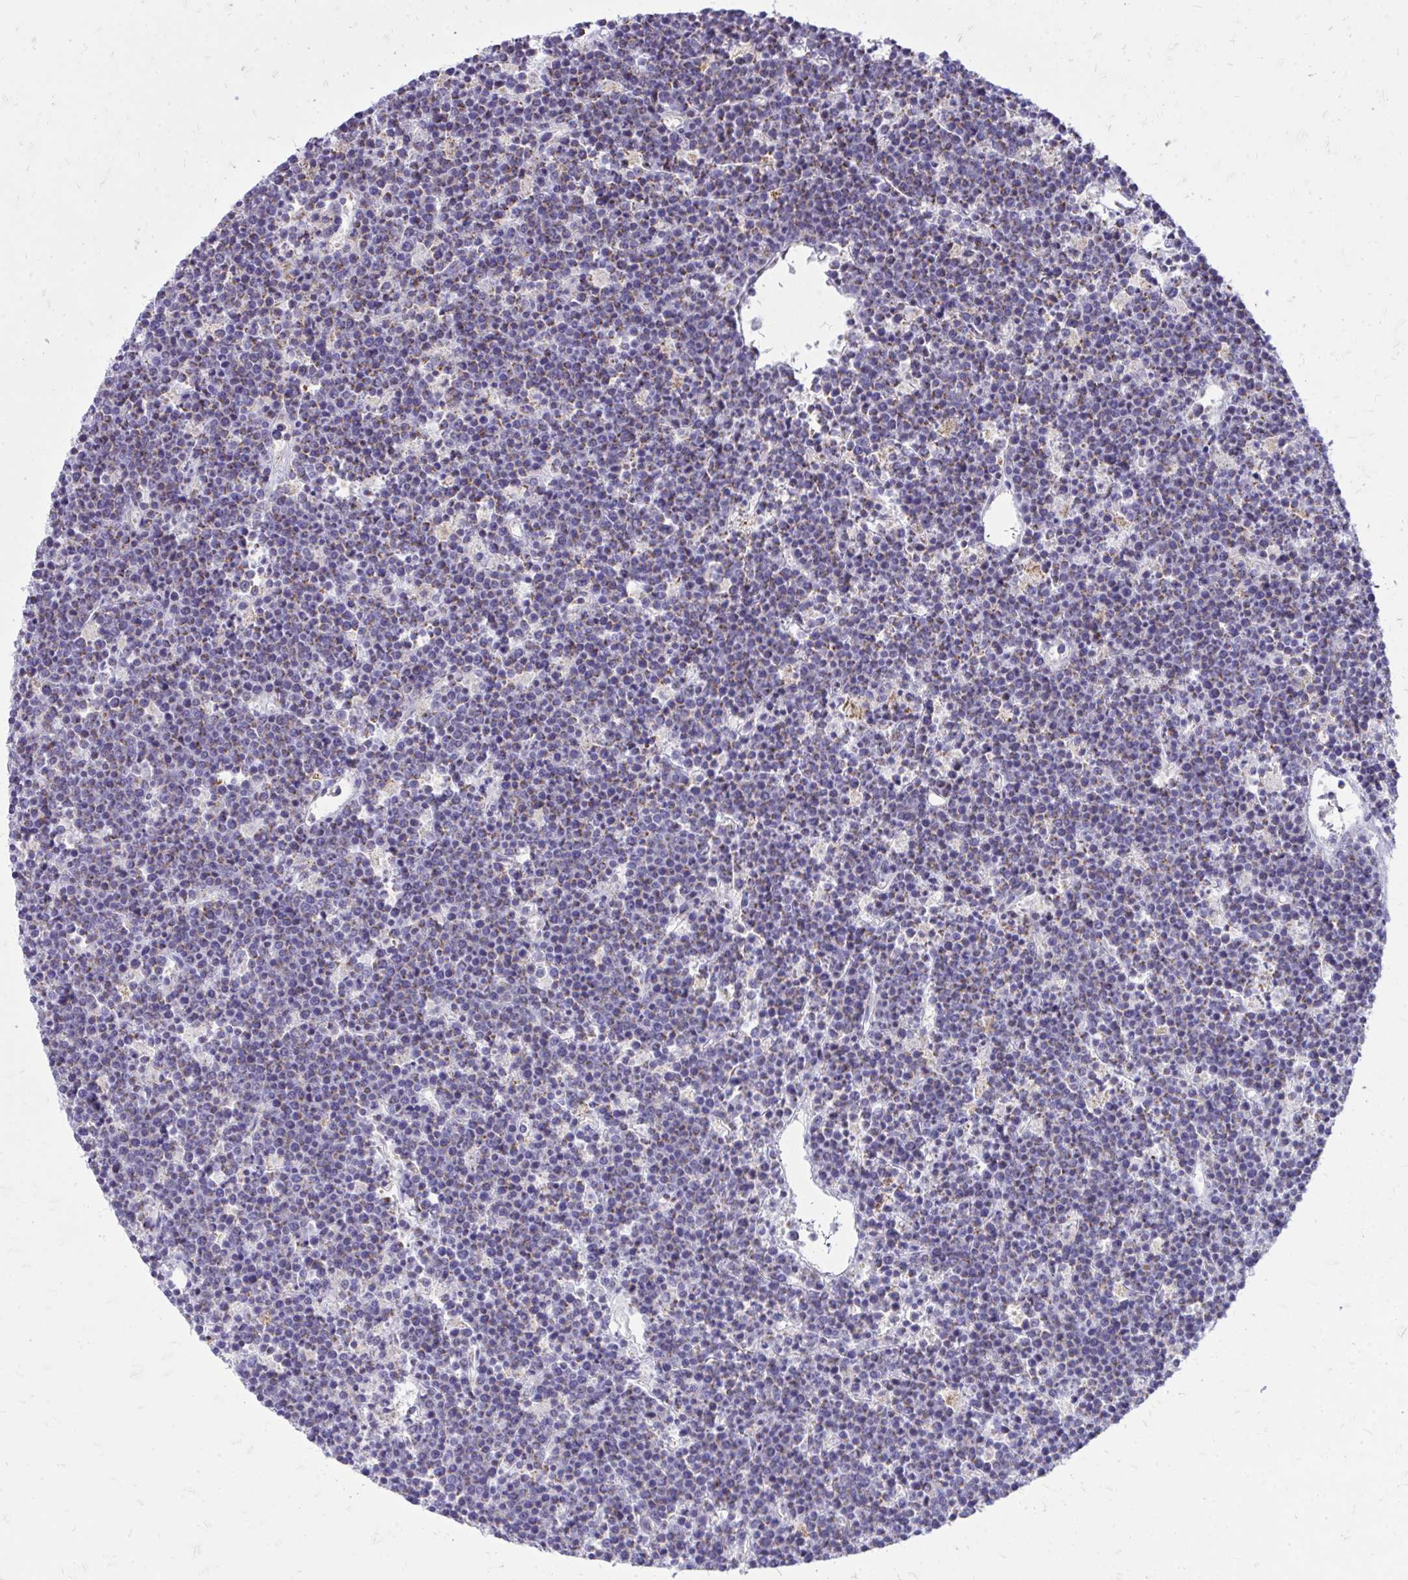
{"staining": {"intensity": "weak", "quantity": "<25%", "location": "cytoplasmic/membranous"}, "tissue": "lymphoma", "cell_type": "Tumor cells", "image_type": "cancer", "snomed": [{"axis": "morphology", "description": "Malignant lymphoma, non-Hodgkin's type, High grade"}, {"axis": "topography", "description": "Ovary"}], "caption": "A photomicrograph of human malignant lymphoma, non-Hodgkin's type (high-grade) is negative for staining in tumor cells. (IHC, brightfield microscopy, high magnification).", "gene": "SPTBN2", "patient": {"sex": "female", "age": 56}}